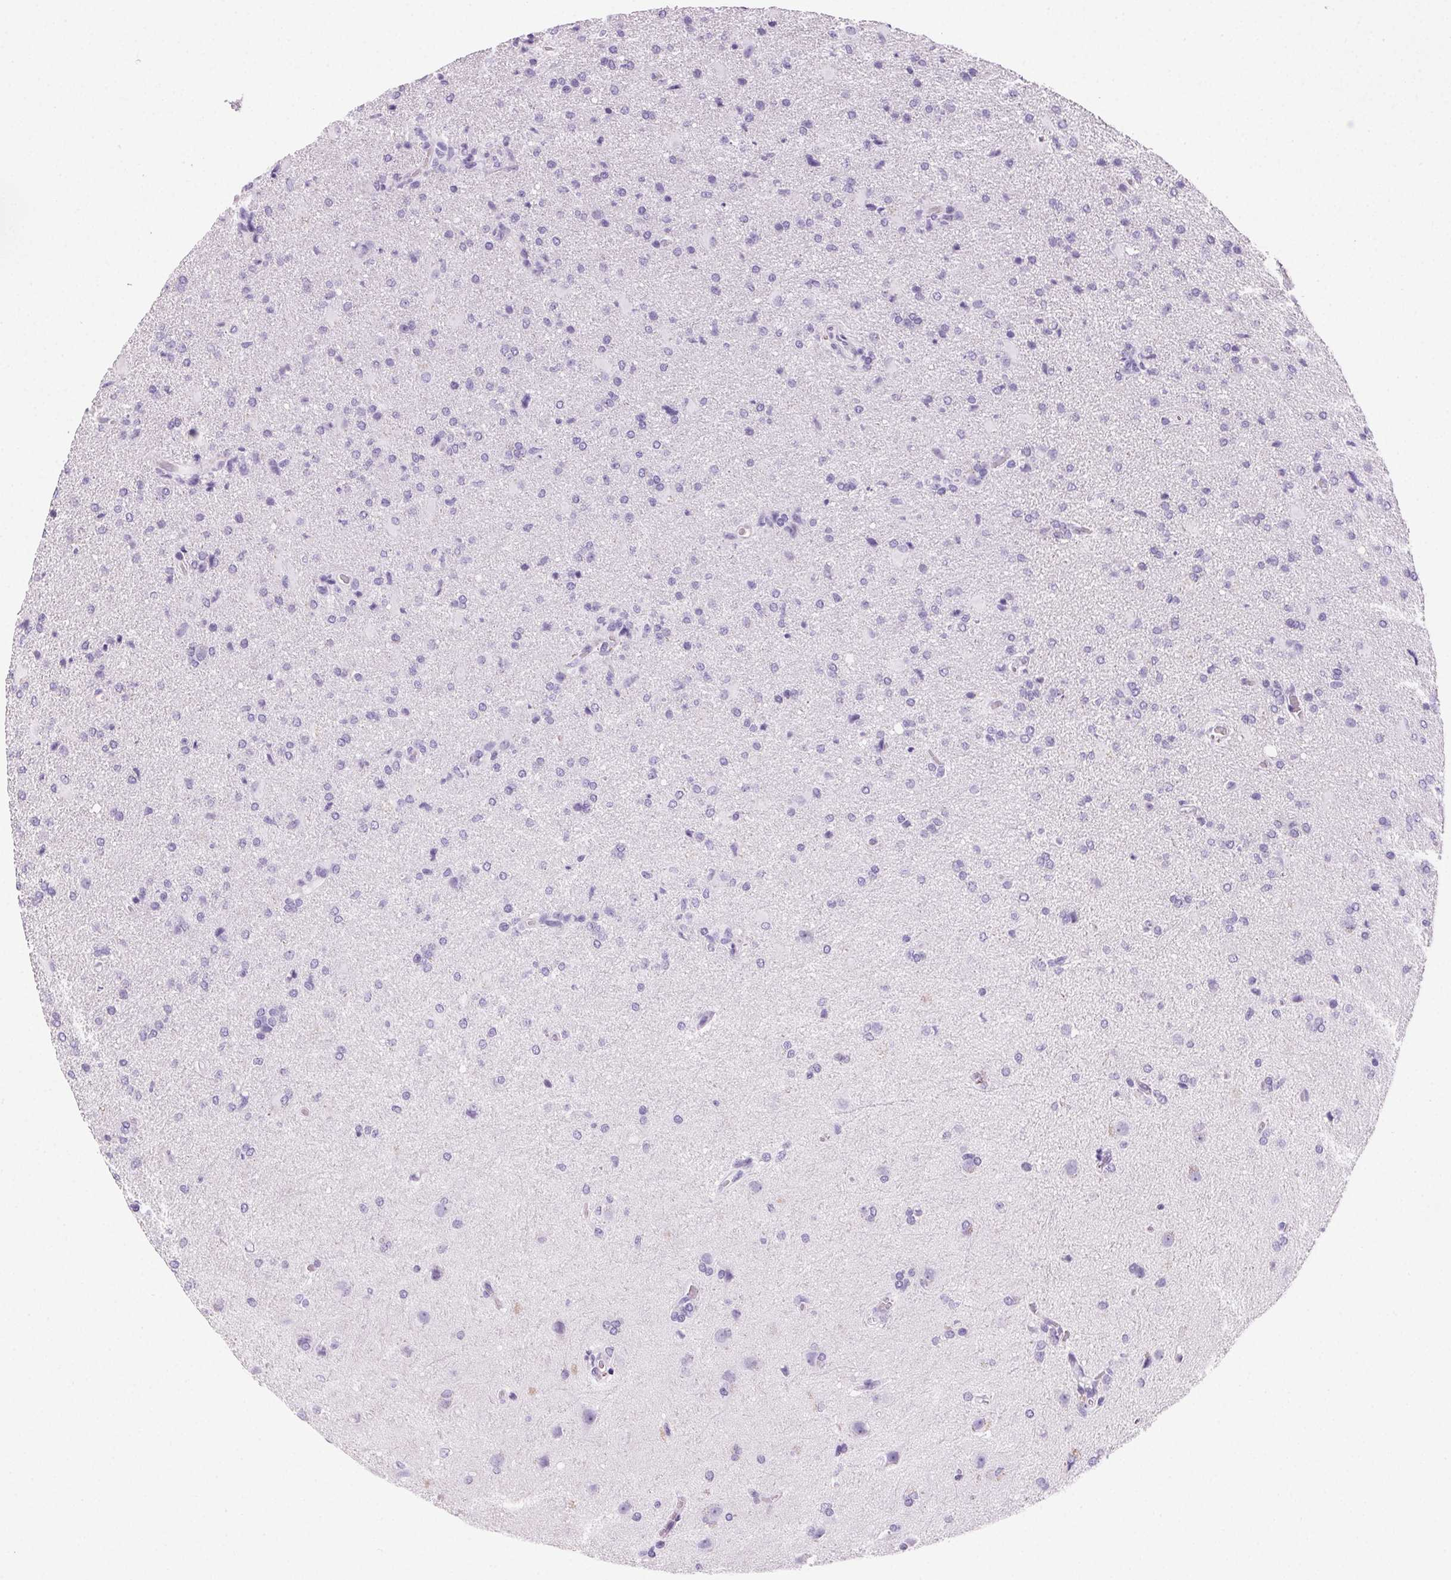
{"staining": {"intensity": "negative", "quantity": "none", "location": "none"}, "tissue": "glioma", "cell_type": "Tumor cells", "image_type": "cancer", "snomed": [{"axis": "morphology", "description": "Glioma, malignant, High grade"}, {"axis": "topography", "description": "Brain"}], "caption": "Immunohistochemistry micrograph of neoplastic tissue: malignant glioma (high-grade) stained with DAB (3,3'-diaminobenzidine) shows no significant protein expression in tumor cells. (DAB (3,3'-diaminobenzidine) IHC, high magnification).", "gene": "PRSS3", "patient": {"sex": "male", "age": 68}}